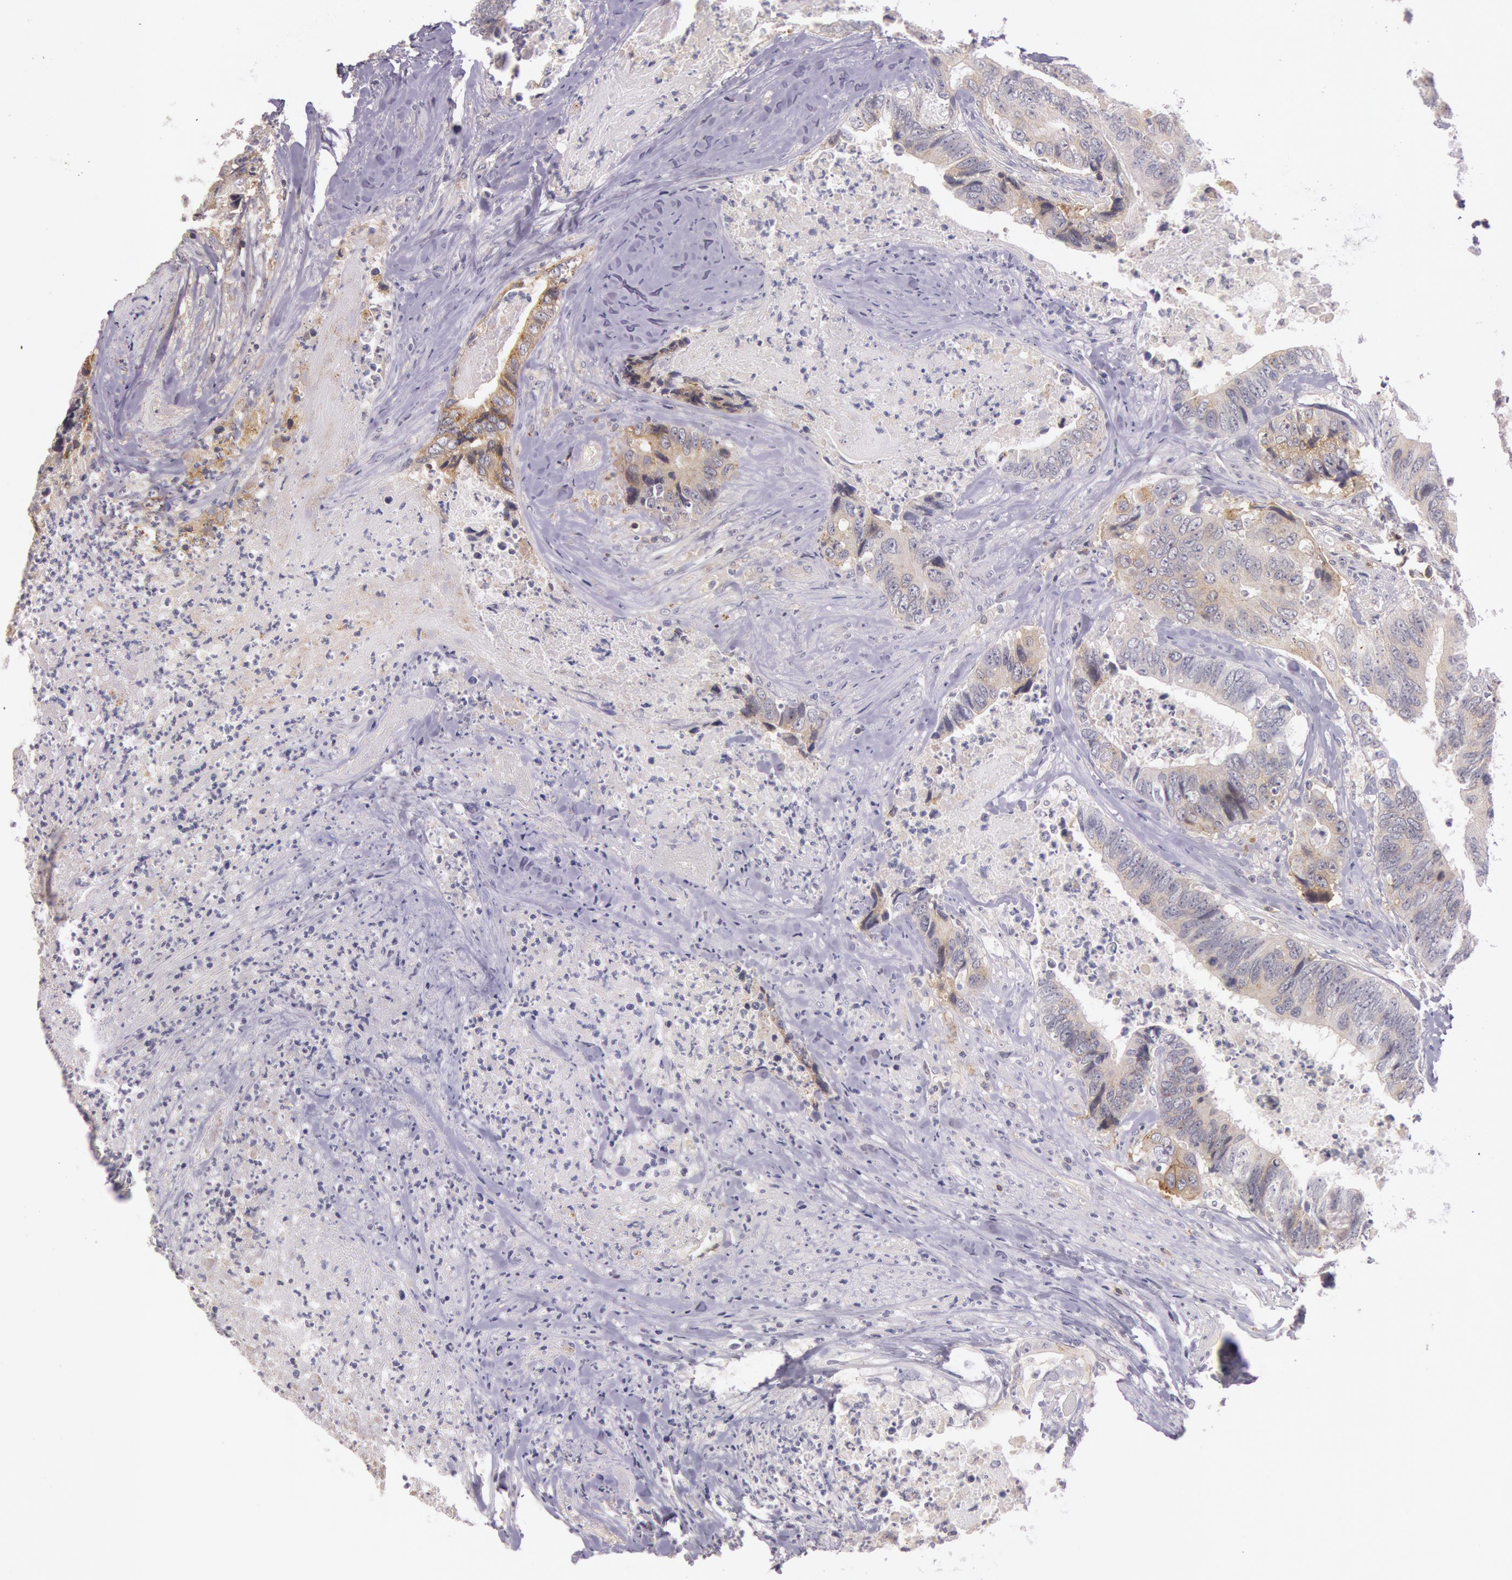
{"staining": {"intensity": "moderate", "quantity": "25%-75%", "location": "cytoplasmic/membranous"}, "tissue": "colorectal cancer", "cell_type": "Tumor cells", "image_type": "cancer", "snomed": [{"axis": "morphology", "description": "Adenocarcinoma, NOS"}, {"axis": "topography", "description": "Rectum"}], "caption": "Immunohistochemical staining of human adenocarcinoma (colorectal) reveals moderate cytoplasmic/membranous protein expression in about 25%-75% of tumor cells. (Stains: DAB in brown, nuclei in blue, Microscopy: brightfield microscopy at high magnification).", "gene": "TRIB2", "patient": {"sex": "female", "age": 65}}